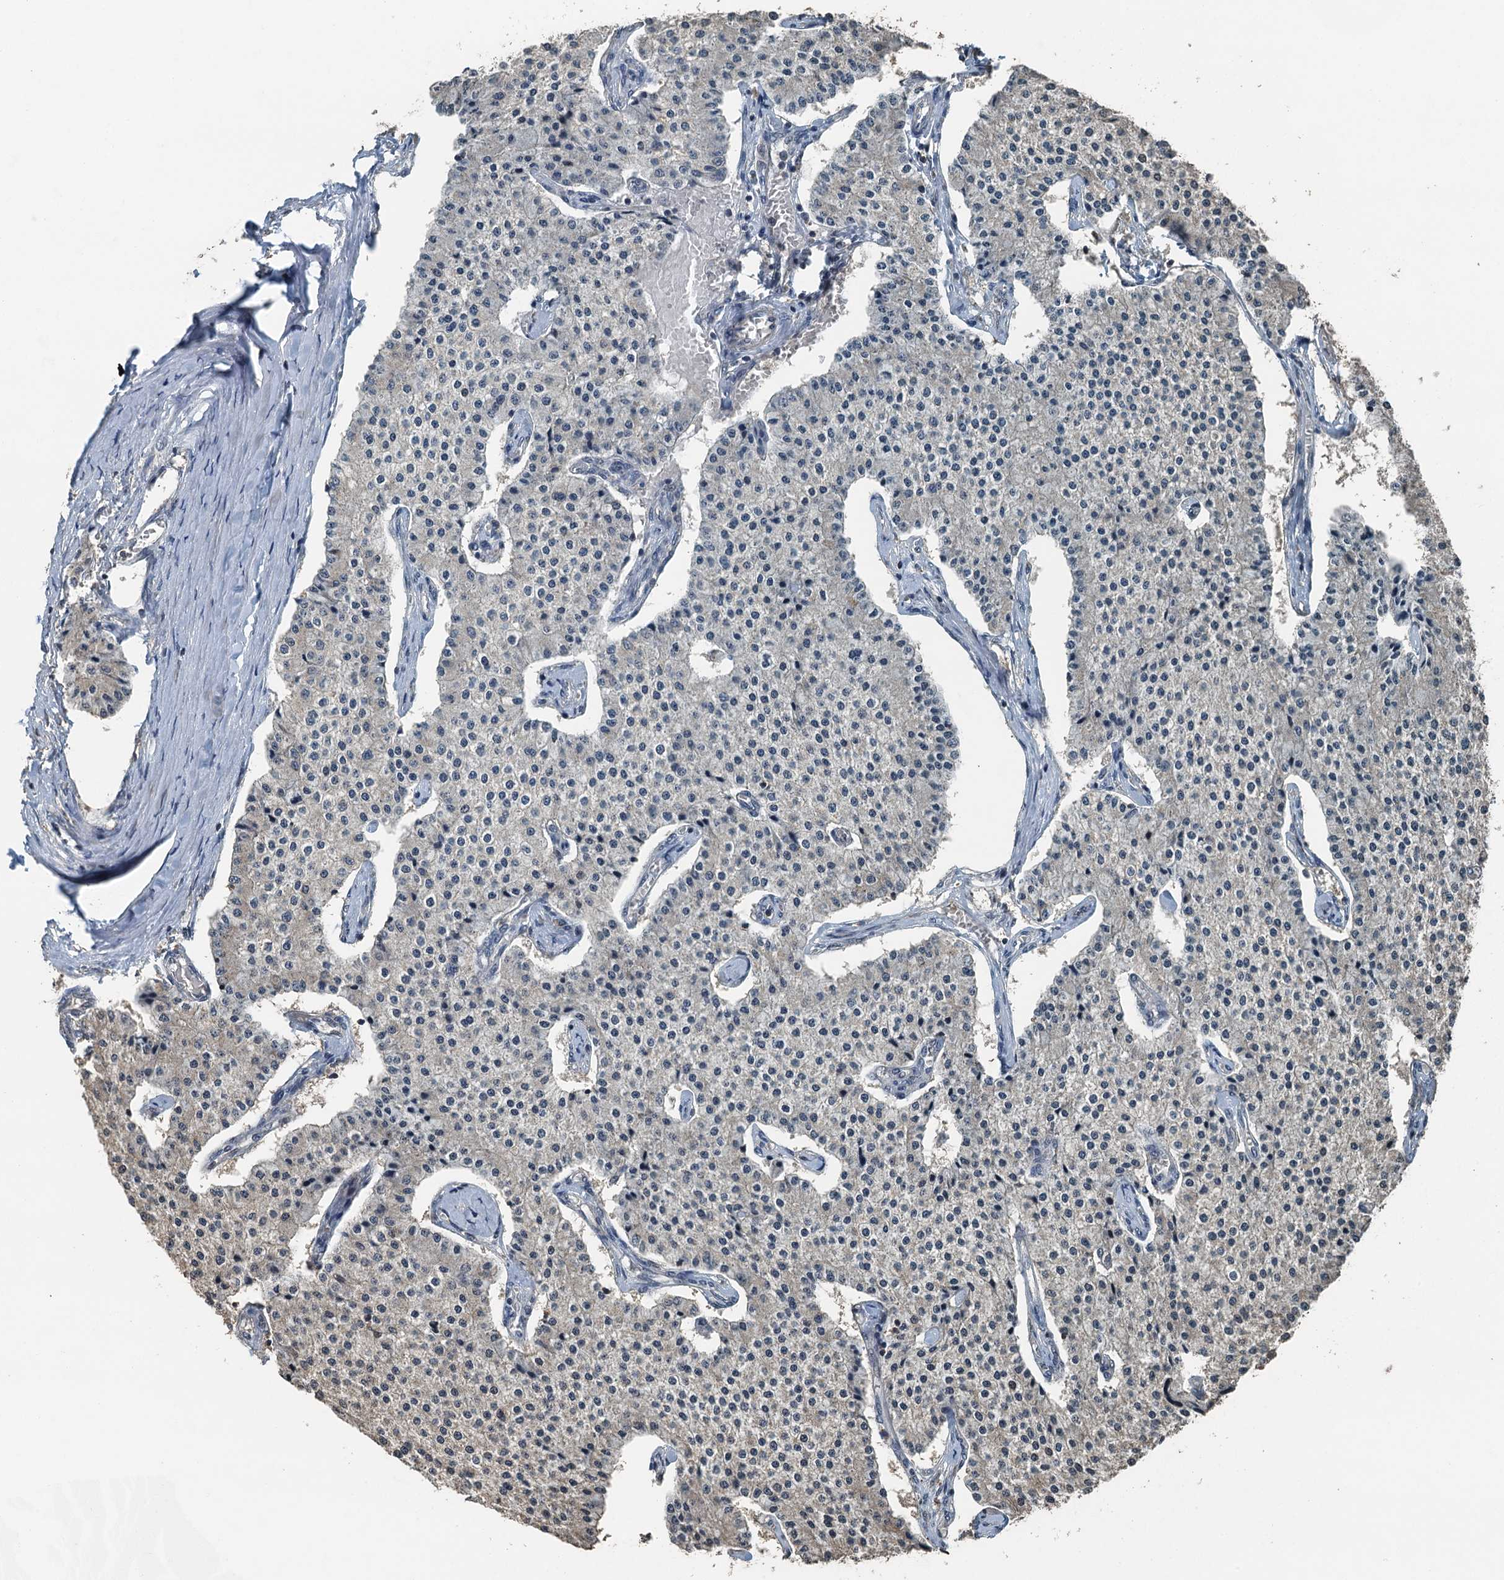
{"staining": {"intensity": "negative", "quantity": "none", "location": "none"}, "tissue": "carcinoid", "cell_type": "Tumor cells", "image_type": "cancer", "snomed": [{"axis": "morphology", "description": "Carcinoid, malignant, NOS"}, {"axis": "topography", "description": "Colon"}], "caption": "Tumor cells are negative for brown protein staining in carcinoid.", "gene": "PIGN", "patient": {"sex": "female", "age": 52}}